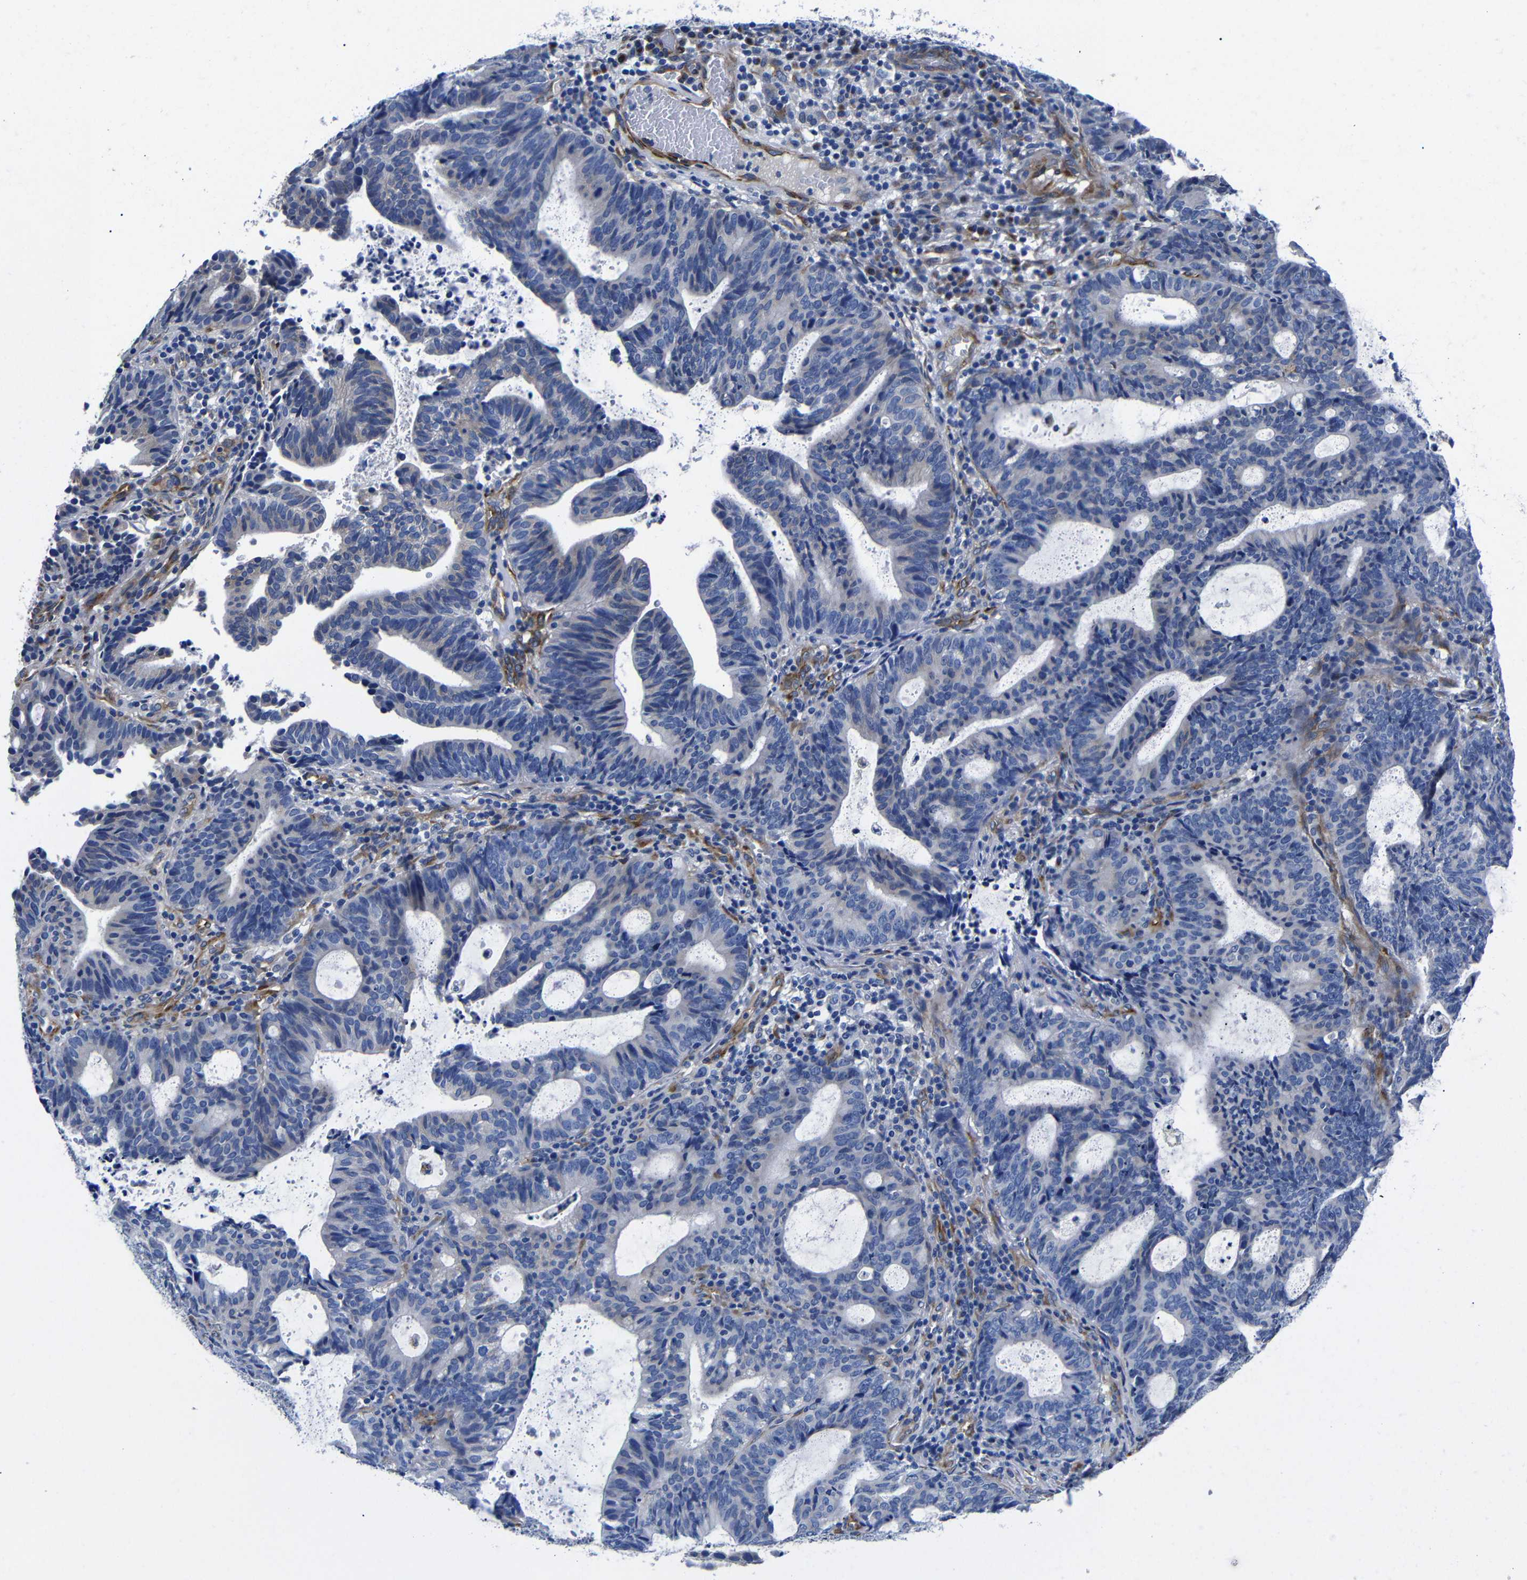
{"staining": {"intensity": "negative", "quantity": "none", "location": "none"}, "tissue": "endometrial cancer", "cell_type": "Tumor cells", "image_type": "cancer", "snomed": [{"axis": "morphology", "description": "Adenocarcinoma, NOS"}, {"axis": "topography", "description": "Uterus"}], "caption": "Image shows no protein staining in tumor cells of endometrial cancer (adenocarcinoma) tissue.", "gene": "LRIG1", "patient": {"sex": "female", "age": 83}}